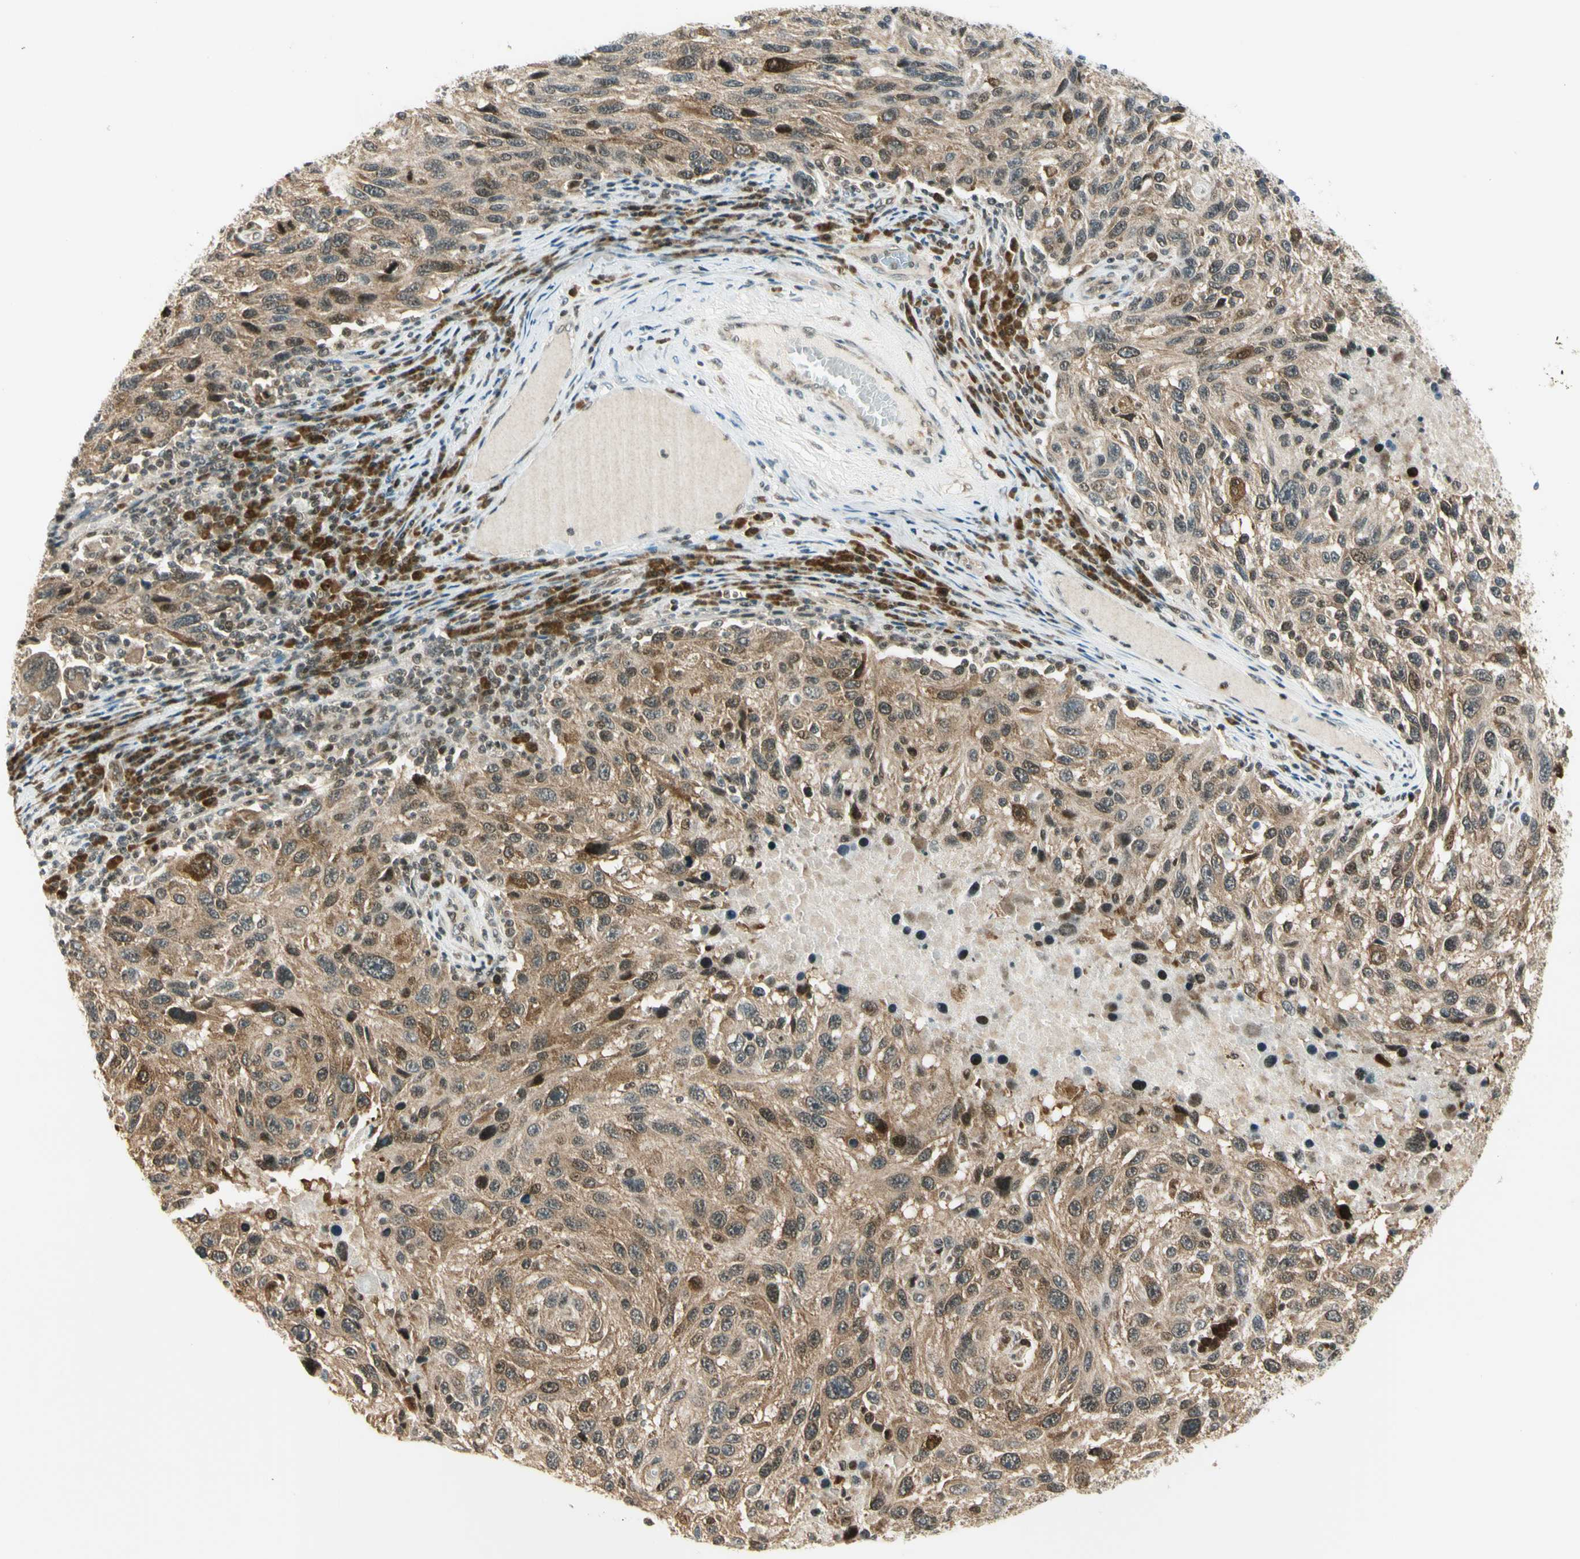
{"staining": {"intensity": "moderate", "quantity": ">75%", "location": "cytoplasmic/membranous"}, "tissue": "melanoma", "cell_type": "Tumor cells", "image_type": "cancer", "snomed": [{"axis": "morphology", "description": "Malignant melanoma, NOS"}, {"axis": "topography", "description": "Skin"}], "caption": "Immunohistochemistry (IHC) (DAB (3,3'-diaminobenzidine)) staining of human malignant melanoma demonstrates moderate cytoplasmic/membranous protein expression in about >75% of tumor cells.", "gene": "TPT1", "patient": {"sex": "male", "age": 53}}